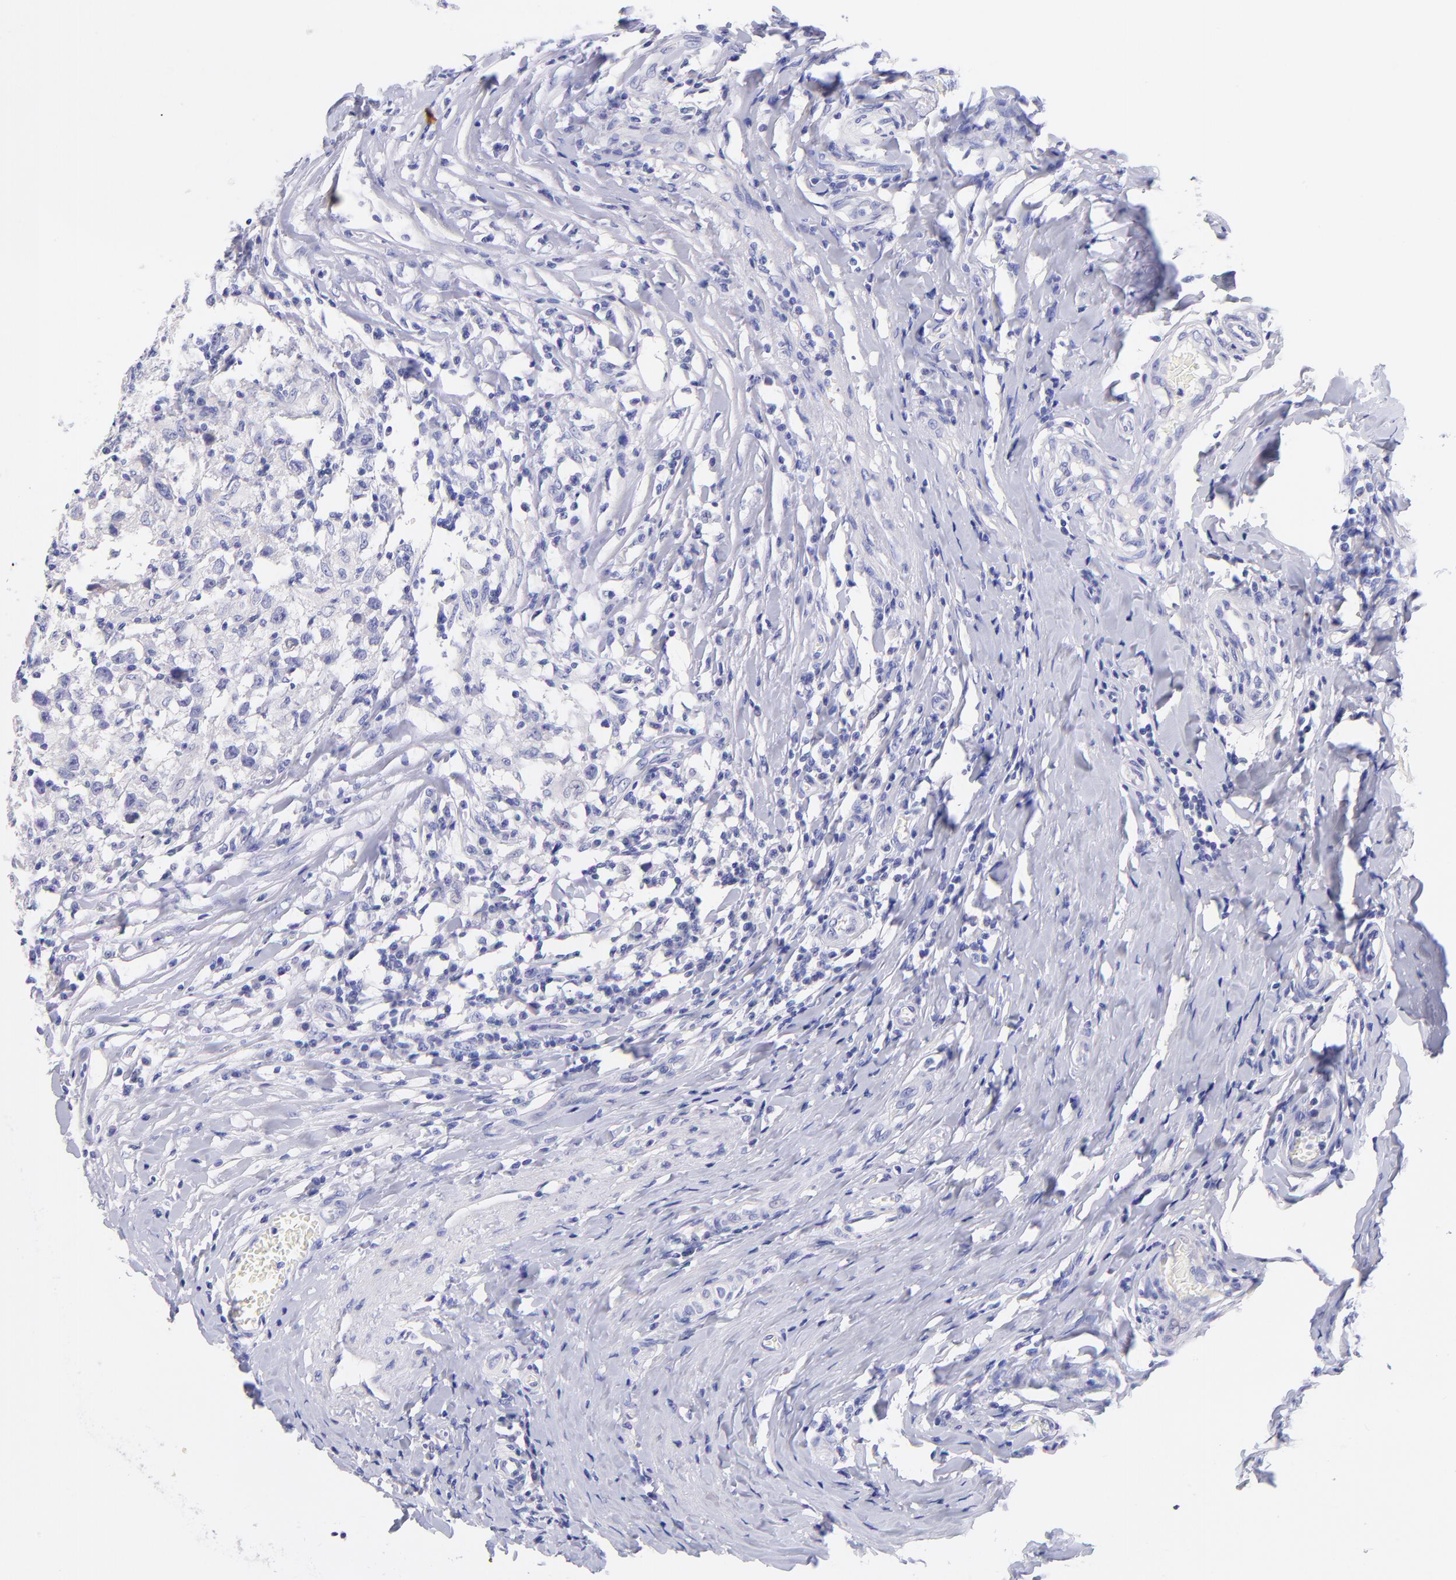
{"staining": {"intensity": "negative", "quantity": "none", "location": "none"}, "tissue": "testis cancer", "cell_type": "Tumor cells", "image_type": "cancer", "snomed": [{"axis": "morphology", "description": "Seminoma, NOS"}, {"axis": "morphology", "description": "Carcinoma, Embryonal, NOS"}, {"axis": "topography", "description": "Testis"}], "caption": "IHC of testis cancer reveals no staining in tumor cells.", "gene": "RAB3B", "patient": {"sex": "male", "age": 30}}